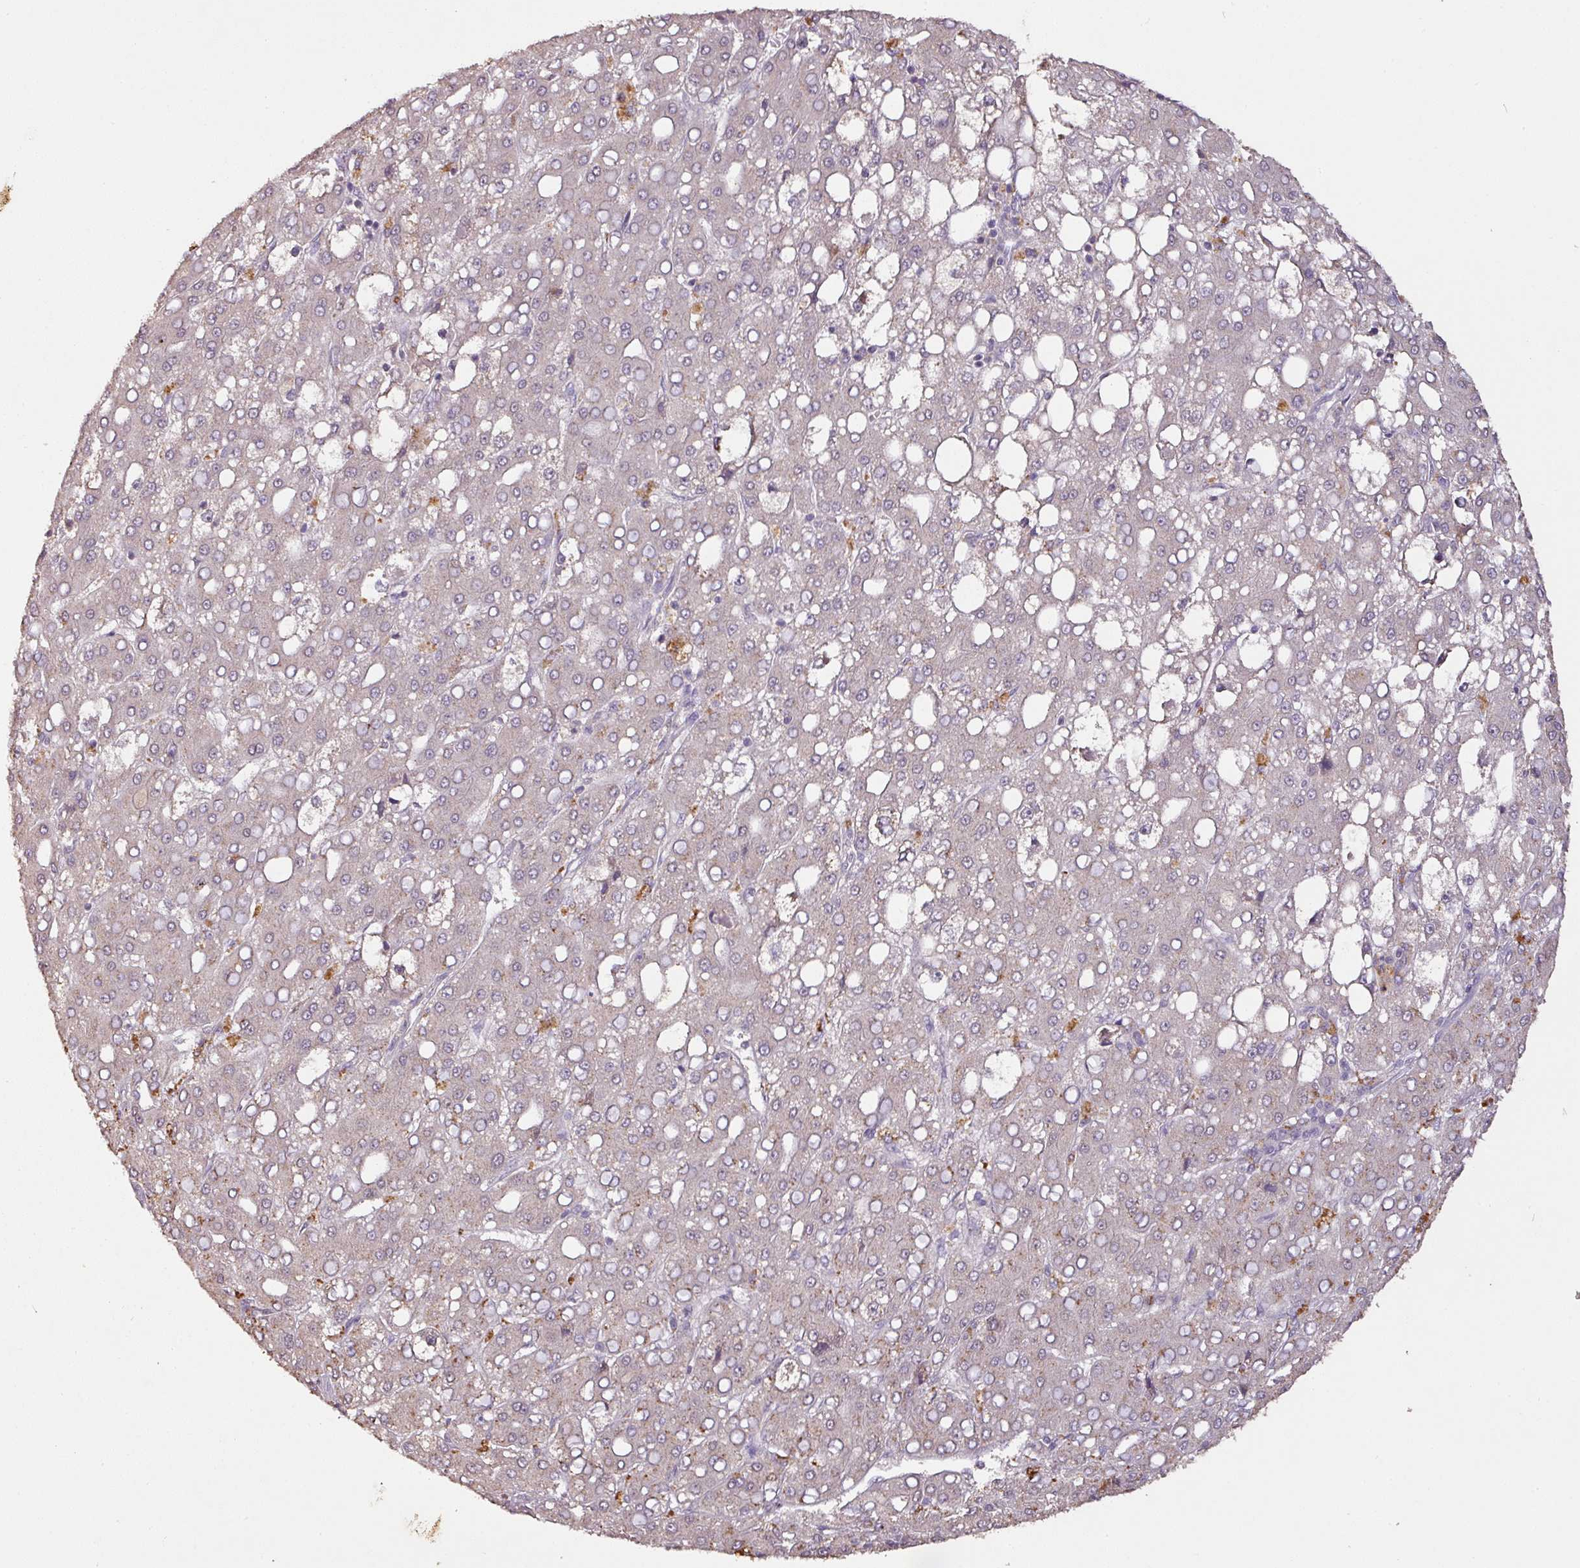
{"staining": {"intensity": "weak", "quantity": "<25%", "location": "cytoplasmic/membranous"}, "tissue": "liver cancer", "cell_type": "Tumor cells", "image_type": "cancer", "snomed": [{"axis": "morphology", "description": "Carcinoma, Hepatocellular, NOS"}, {"axis": "topography", "description": "Liver"}], "caption": "Tumor cells are negative for brown protein staining in hepatocellular carcinoma (liver).", "gene": "RPL38", "patient": {"sex": "male", "age": 65}}